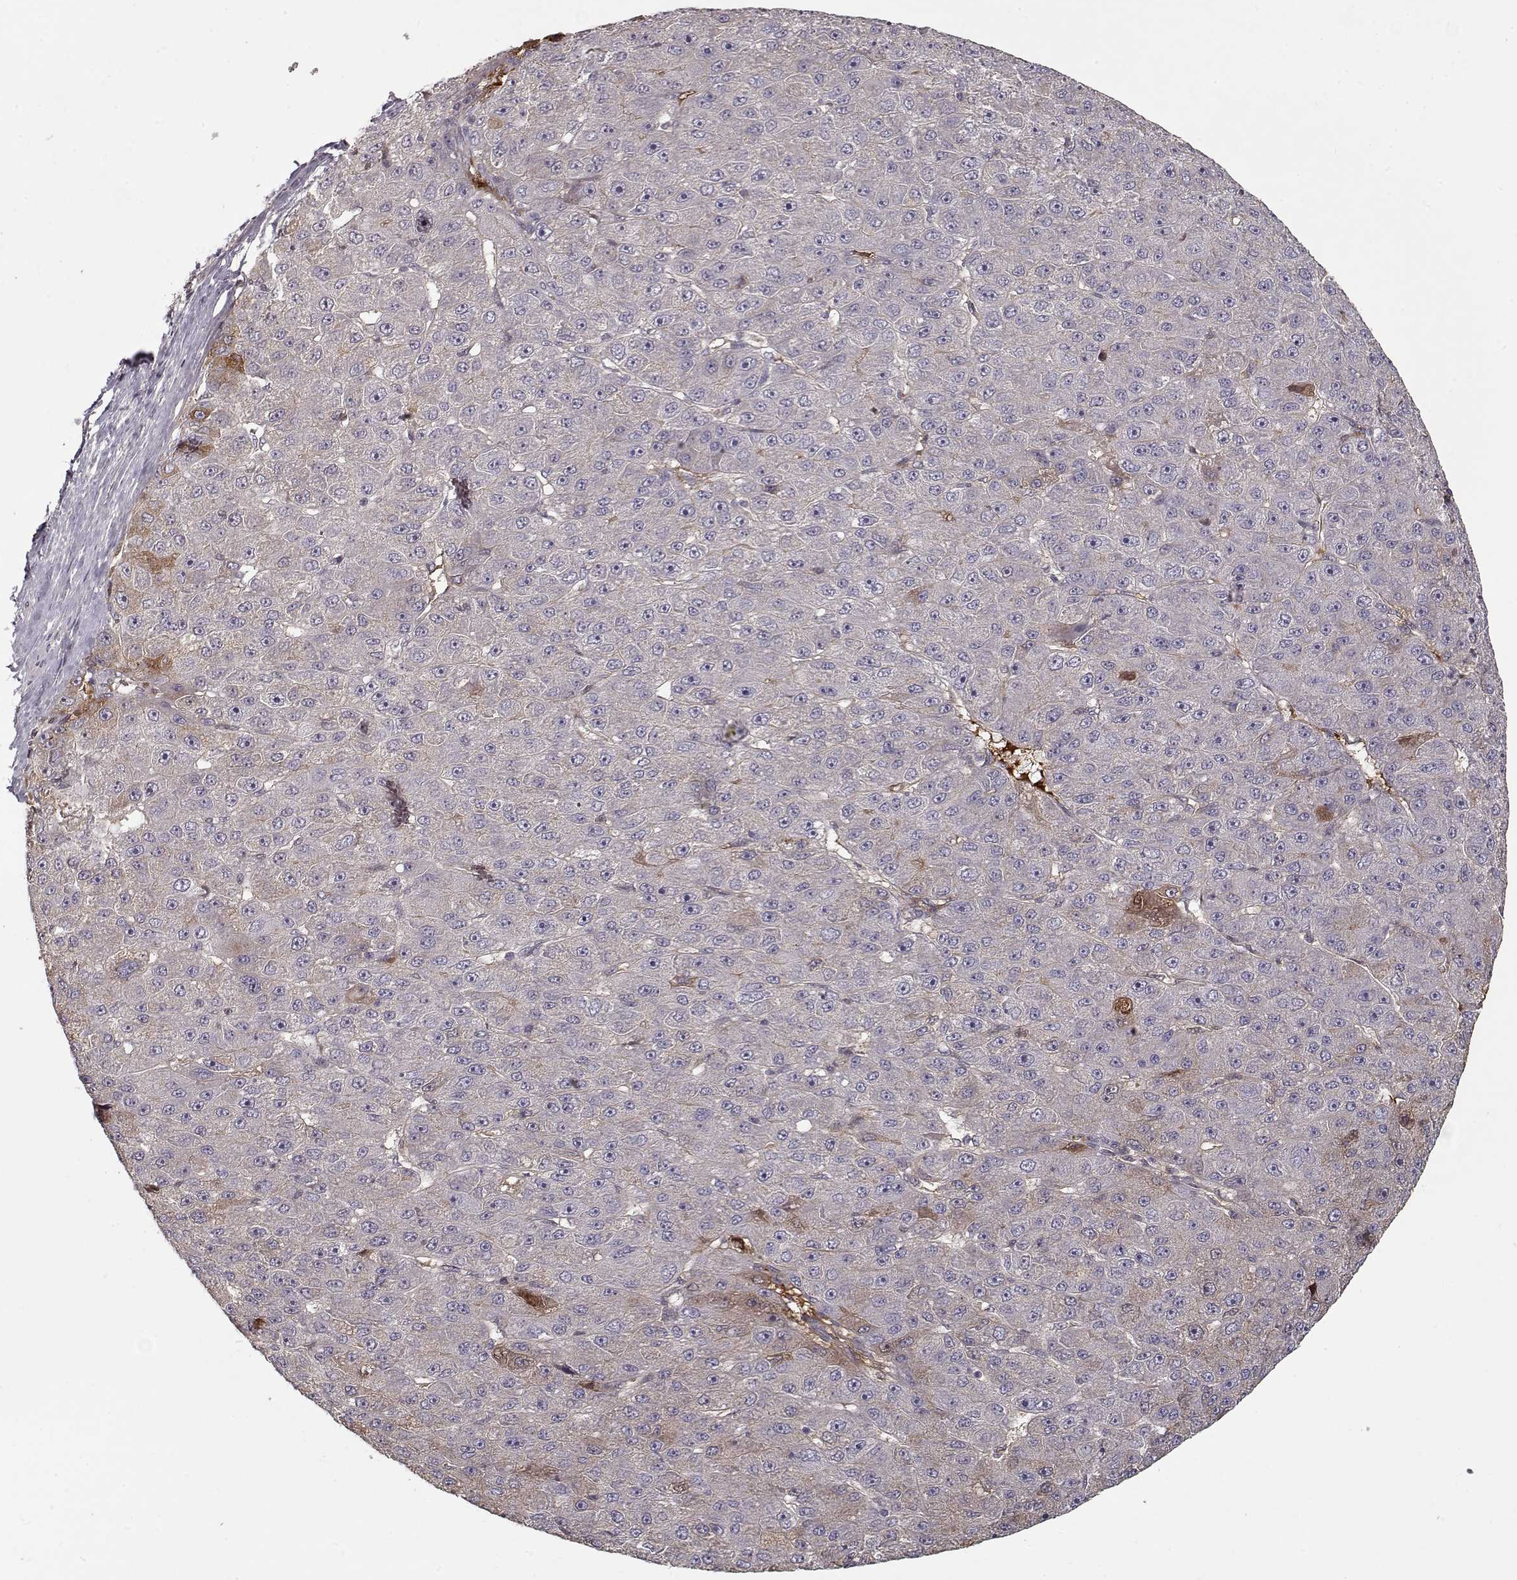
{"staining": {"intensity": "negative", "quantity": "none", "location": "none"}, "tissue": "liver cancer", "cell_type": "Tumor cells", "image_type": "cancer", "snomed": [{"axis": "morphology", "description": "Carcinoma, Hepatocellular, NOS"}, {"axis": "topography", "description": "Liver"}], "caption": "The image exhibits no staining of tumor cells in hepatocellular carcinoma (liver).", "gene": "AFM", "patient": {"sex": "male", "age": 67}}